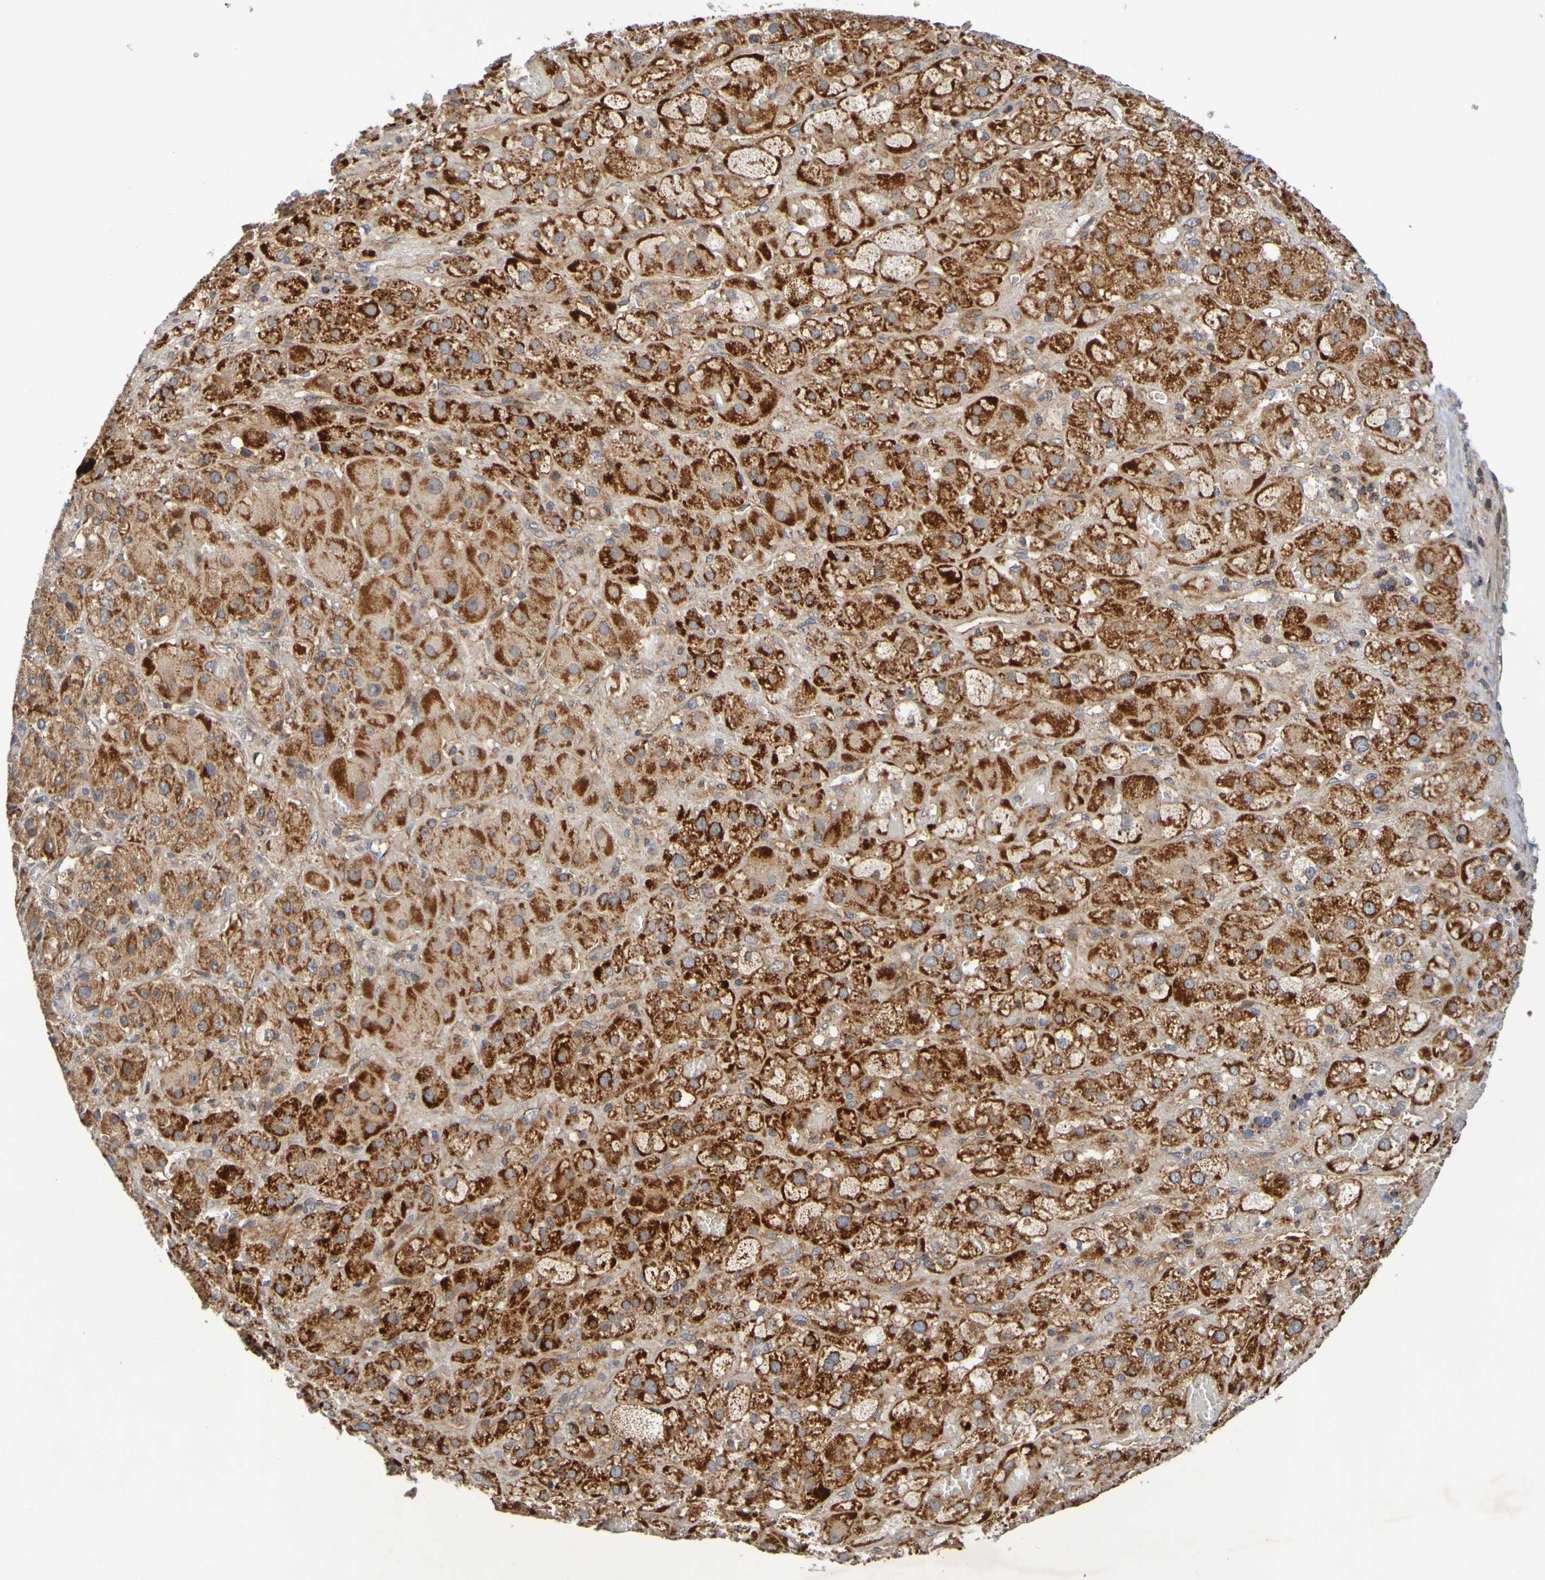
{"staining": {"intensity": "strong", "quantity": ">75%", "location": "cytoplasmic/membranous"}, "tissue": "adrenal gland", "cell_type": "Glandular cells", "image_type": "normal", "snomed": [{"axis": "morphology", "description": "Normal tissue, NOS"}, {"axis": "topography", "description": "Adrenal gland"}], "caption": "This photomicrograph shows immunohistochemistry (IHC) staining of benign adrenal gland, with high strong cytoplasmic/membranous staining in about >75% of glandular cells.", "gene": "CCDC51", "patient": {"sex": "female", "age": 47}}